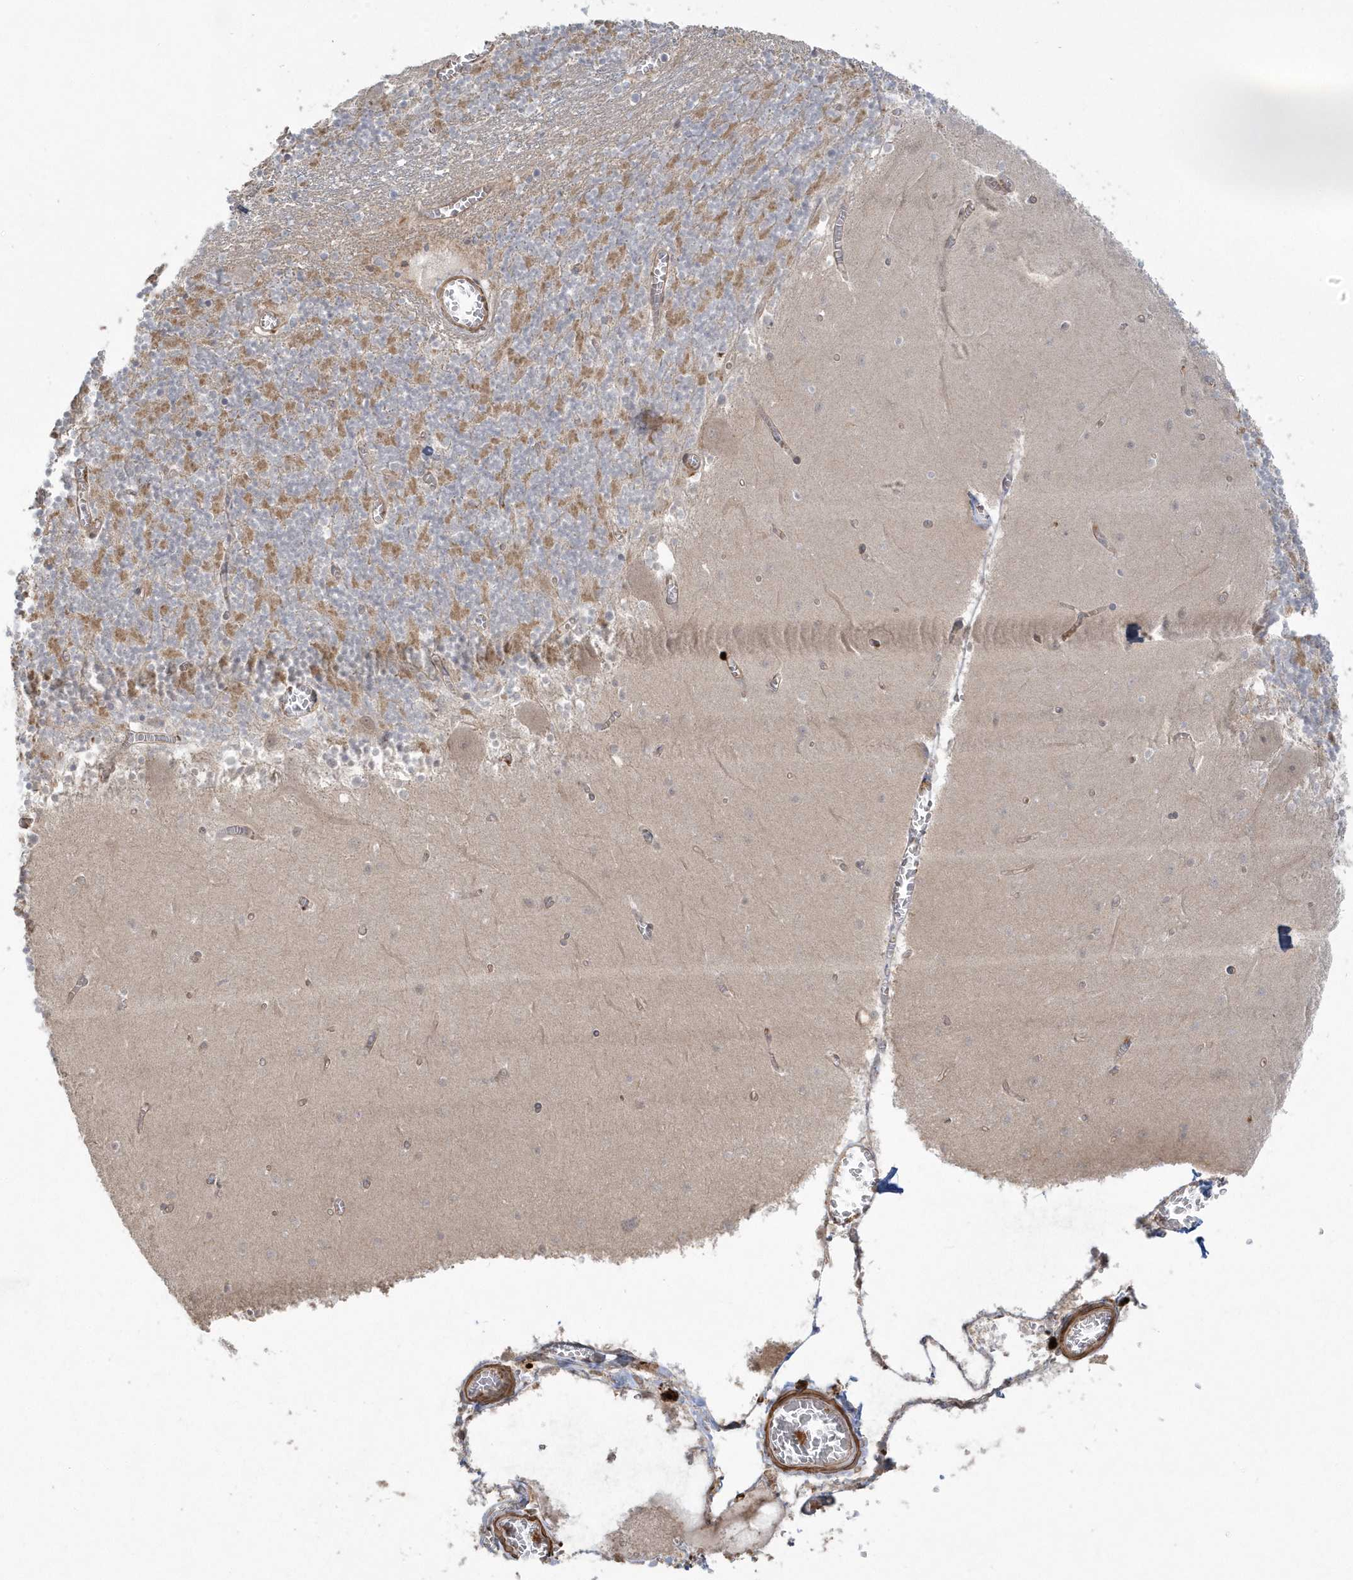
{"staining": {"intensity": "moderate", "quantity": "25%-75%", "location": "cytoplasmic/membranous"}, "tissue": "cerebellum", "cell_type": "Cells in granular layer", "image_type": "normal", "snomed": [{"axis": "morphology", "description": "Normal tissue, NOS"}, {"axis": "topography", "description": "Cerebellum"}], "caption": "Cells in granular layer display medium levels of moderate cytoplasmic/membranous expression in approximately 25%-75% of cells in benign human cerebellum.", "gene": "ARMC8", "patient": {"sex": "female", "age": 28}}